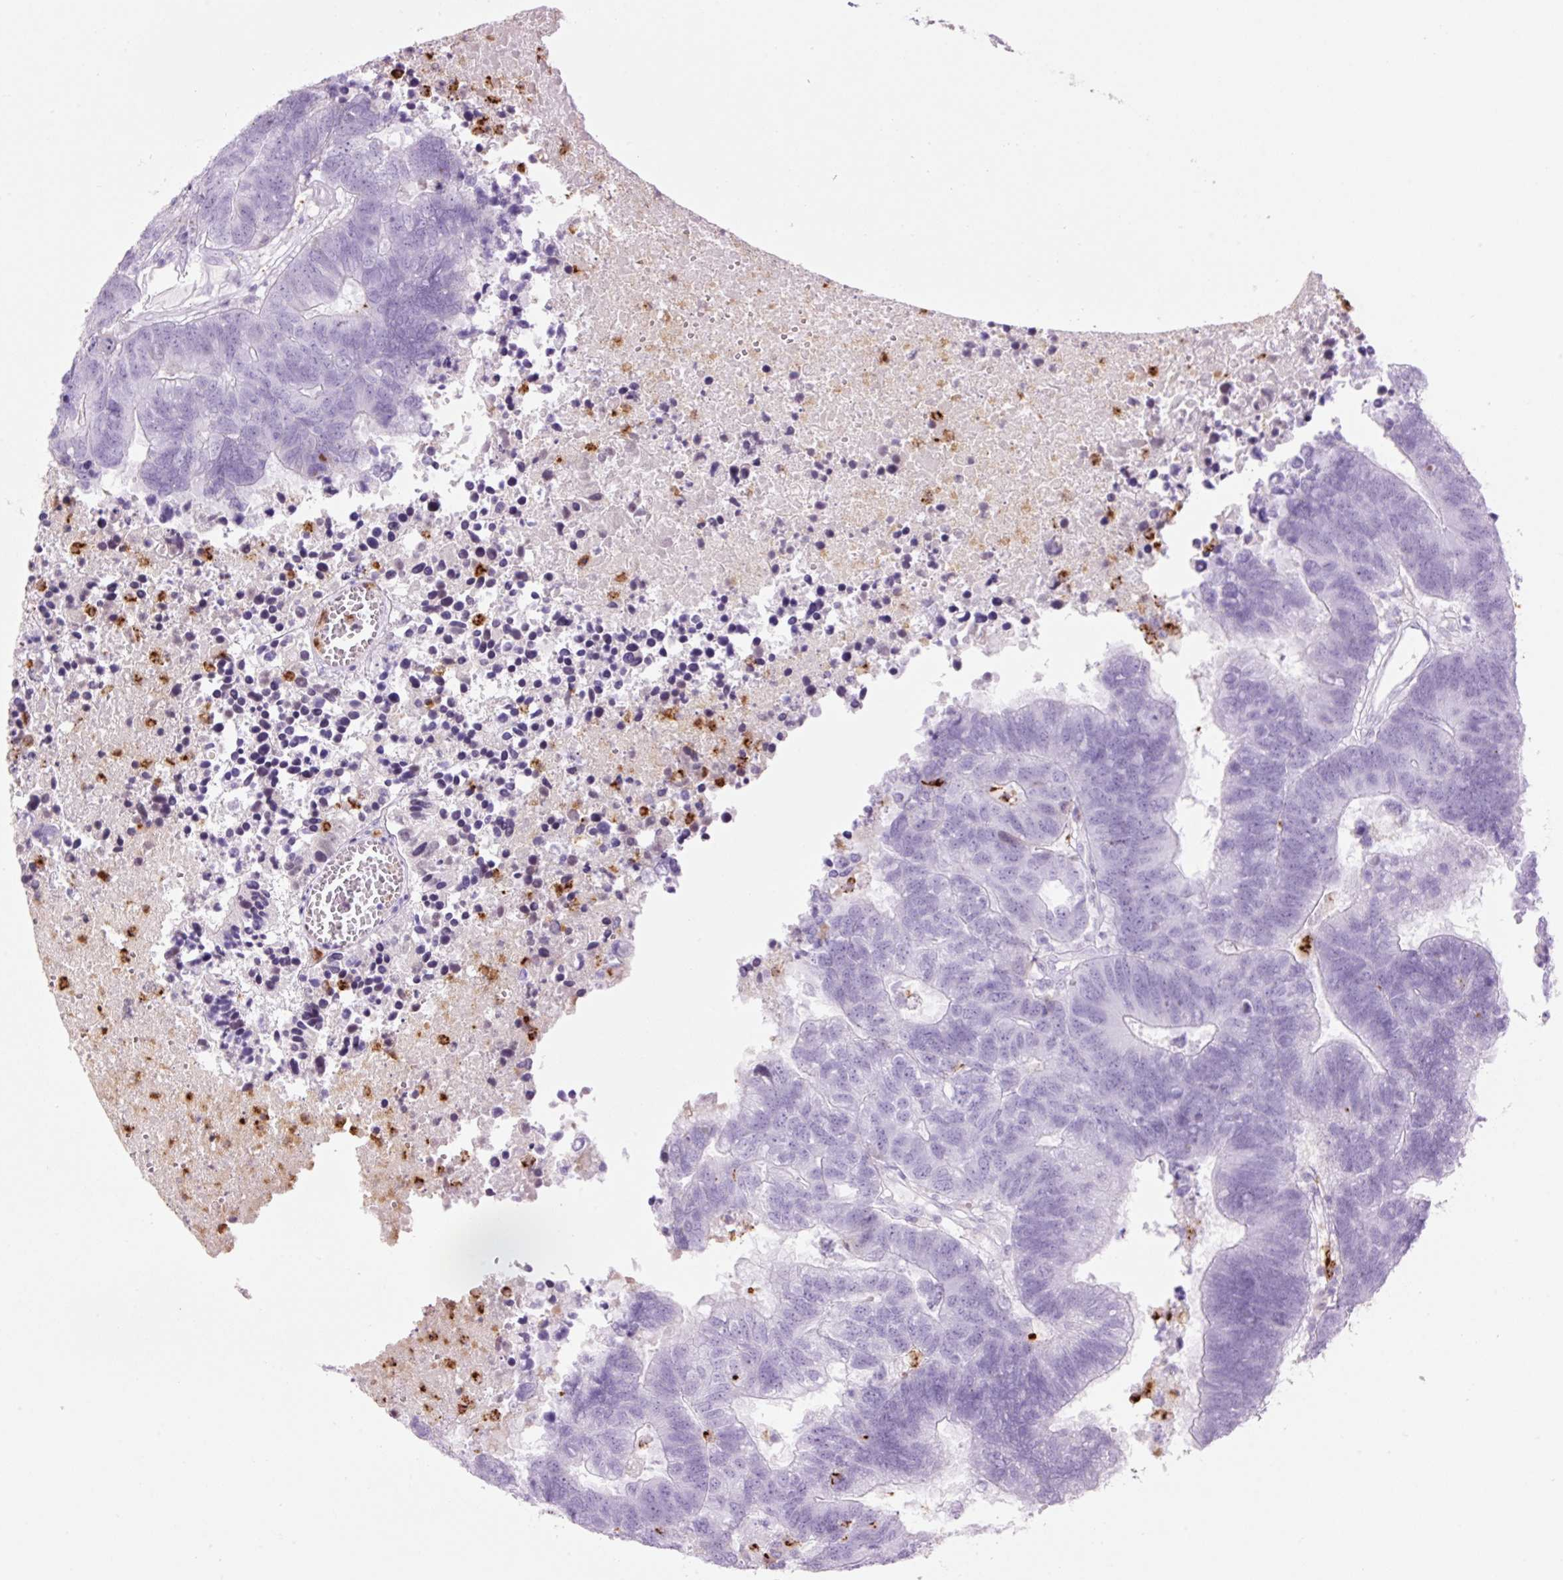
{"staining": {"intensity": "negative", "quantity": "none", "location": "none"}, "tissue": "colorectal cancer", "cell_type": "Tumor cells", "image_type": "cancer", "snomed": [{"axis": "morphology", "description": "Adenocarcinoma, NOS"}, {"axis": "topography", "description": "Colon"}], "caption": "A high-resolution photomicrograph shows immunohistochemistry (IHC) staining of adenocarcinoma (colorectal), which reveals no significant expression in tumor cells.", "gene": "LYZ", "patient": {"sex": "female", "age": 48}}